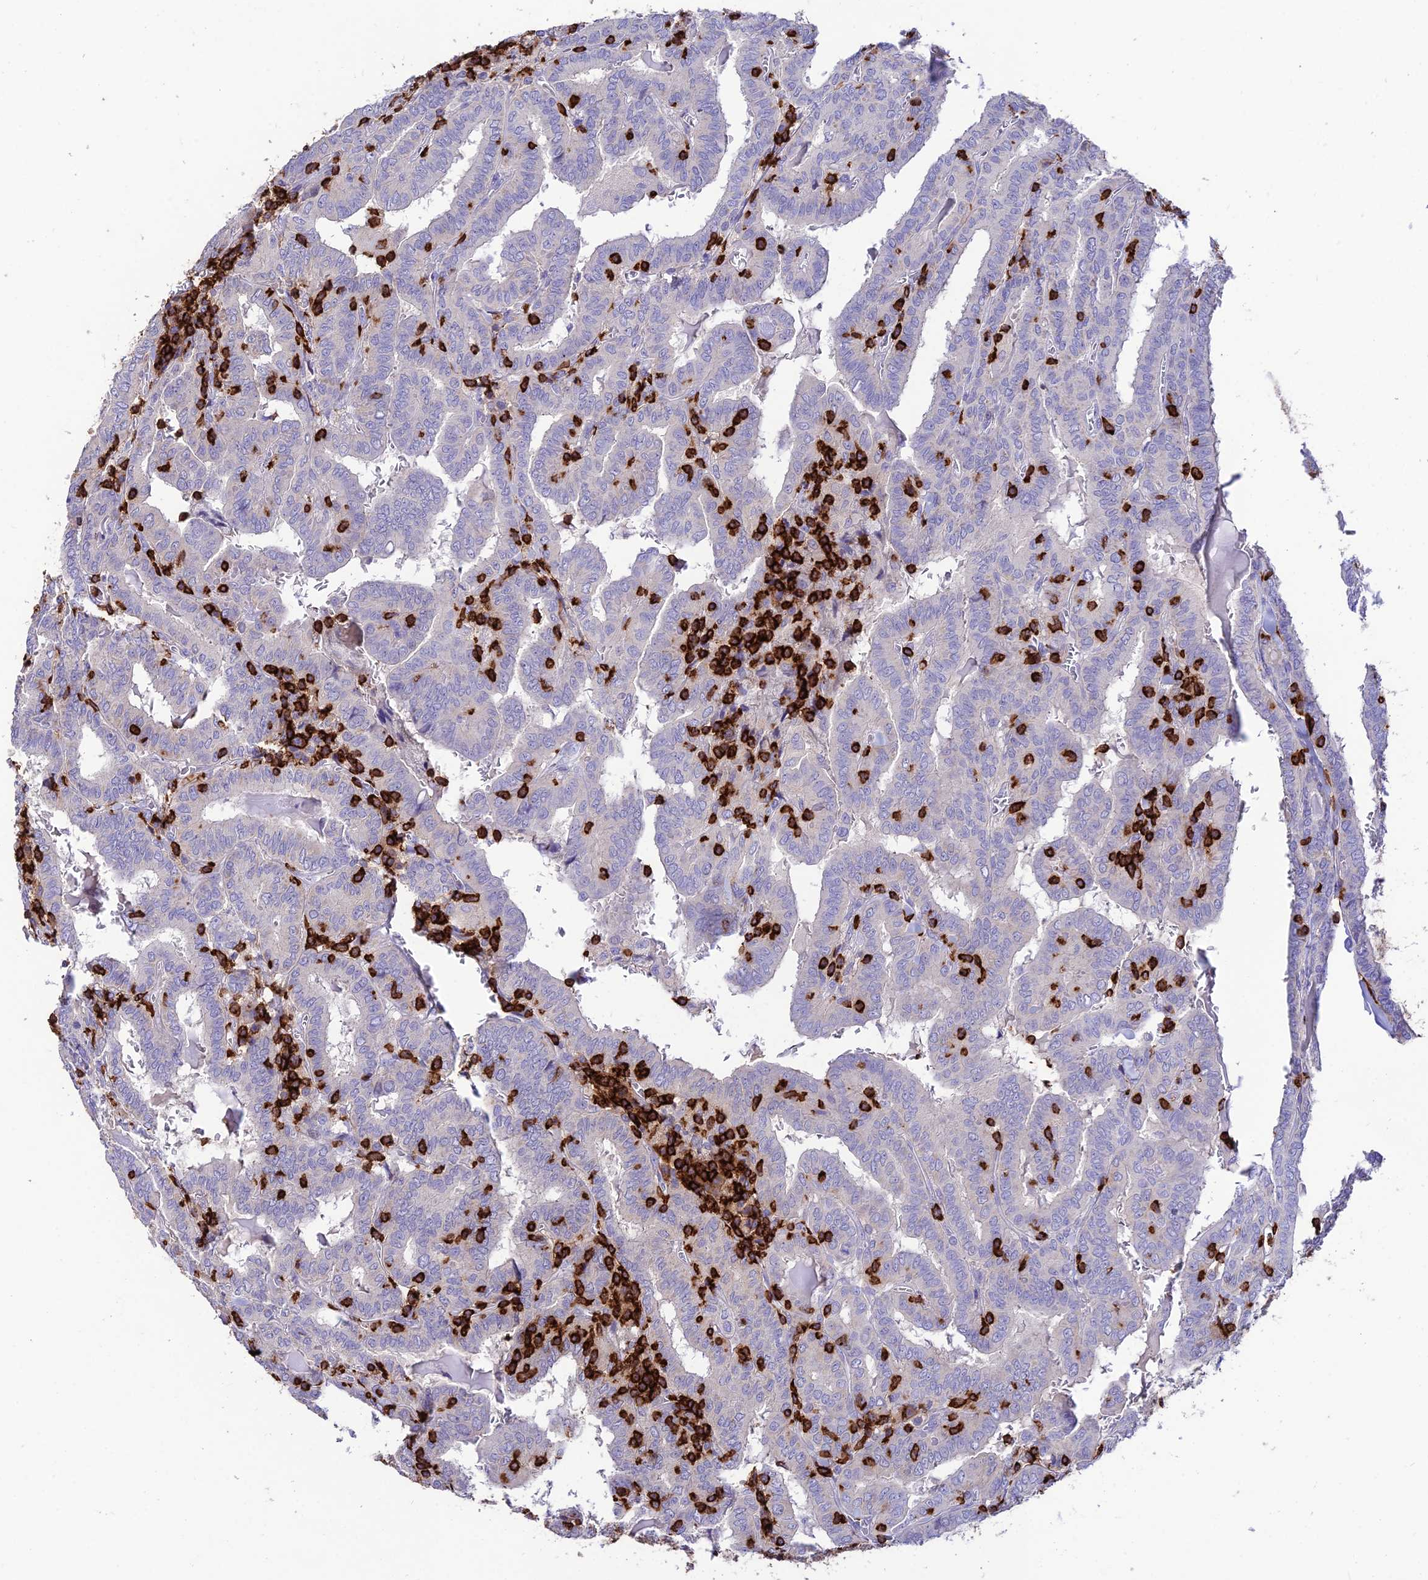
{"staining": {"intensity": "negative", "quantity": "none", "location": "none"}, "tissue": "thyroid cancer", "cell_type": "Tumor cells", "image_type": "cancer", "snomed": [{"axis": "morphology", "description": "Papillary adenocarcinoma, NOS"}, {"axis": "topography", "description": "Thyroid gland"}], "caption": "Immunohistochemistry micrograph of thyroid cancer (papillary adenocarcinoma) stained for a protein (brown), which exhibits no staining in tumor cells.", "gene": "PTPRCAP", "patient": {"sex": "female", "age": 72}}